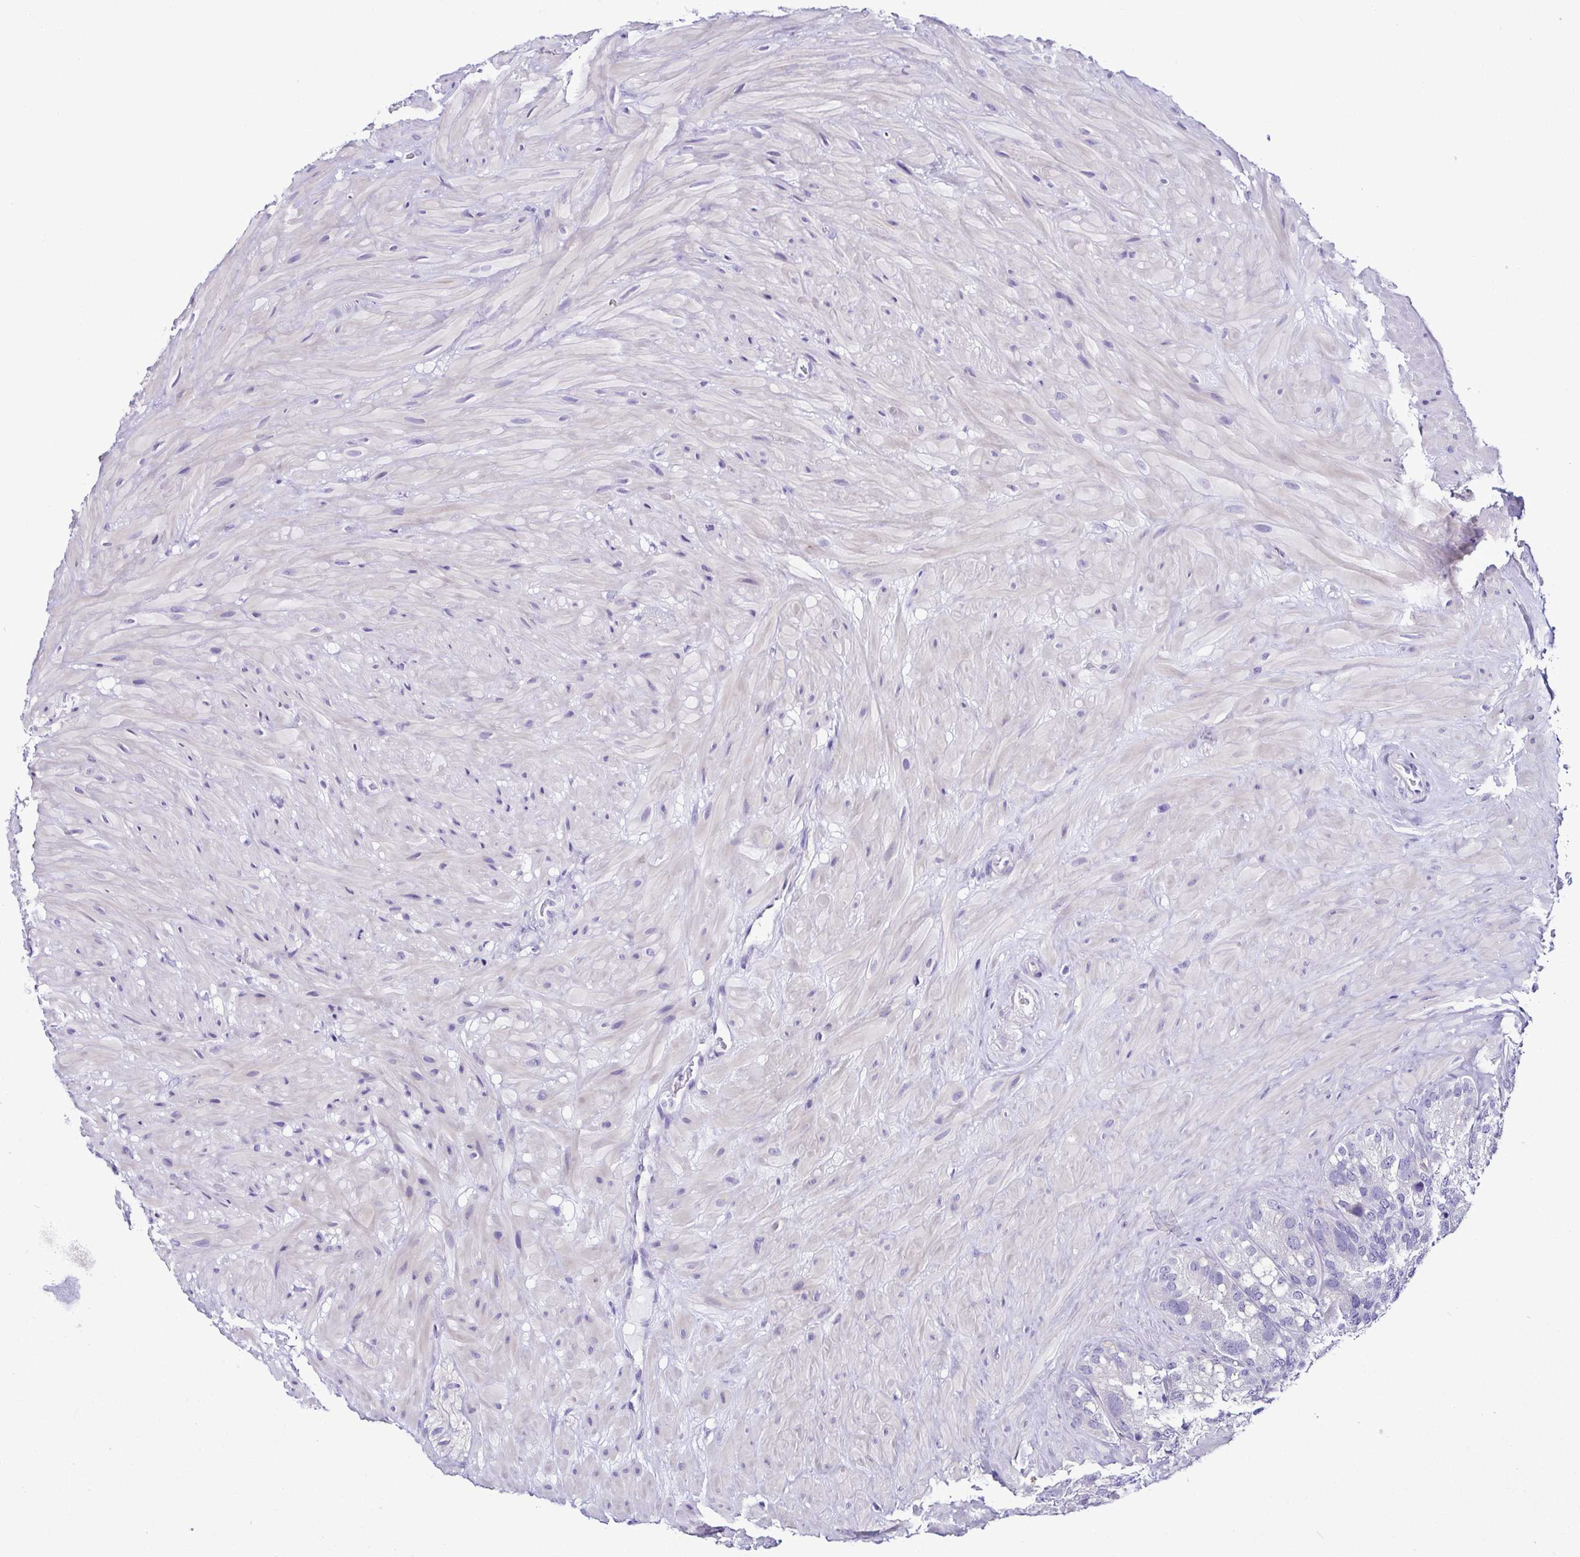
{"staining": {"intensity": "negative", "quantity": "none", "location": "none"}, "tissue": "seminal vesicle", "cell_type": "Glandular cells", "image_type": "normal", "snomed": [{"axis": "morphology", "description": "Normal tissue, NOS"}, {"axis": "topography", "description": "Seminal veicle"}], "caption": "The image reveals no staining of glandular cells in normal seminal vesicle.", "gene": "SRL", "patient": {"sex": "male", "age": 60}}